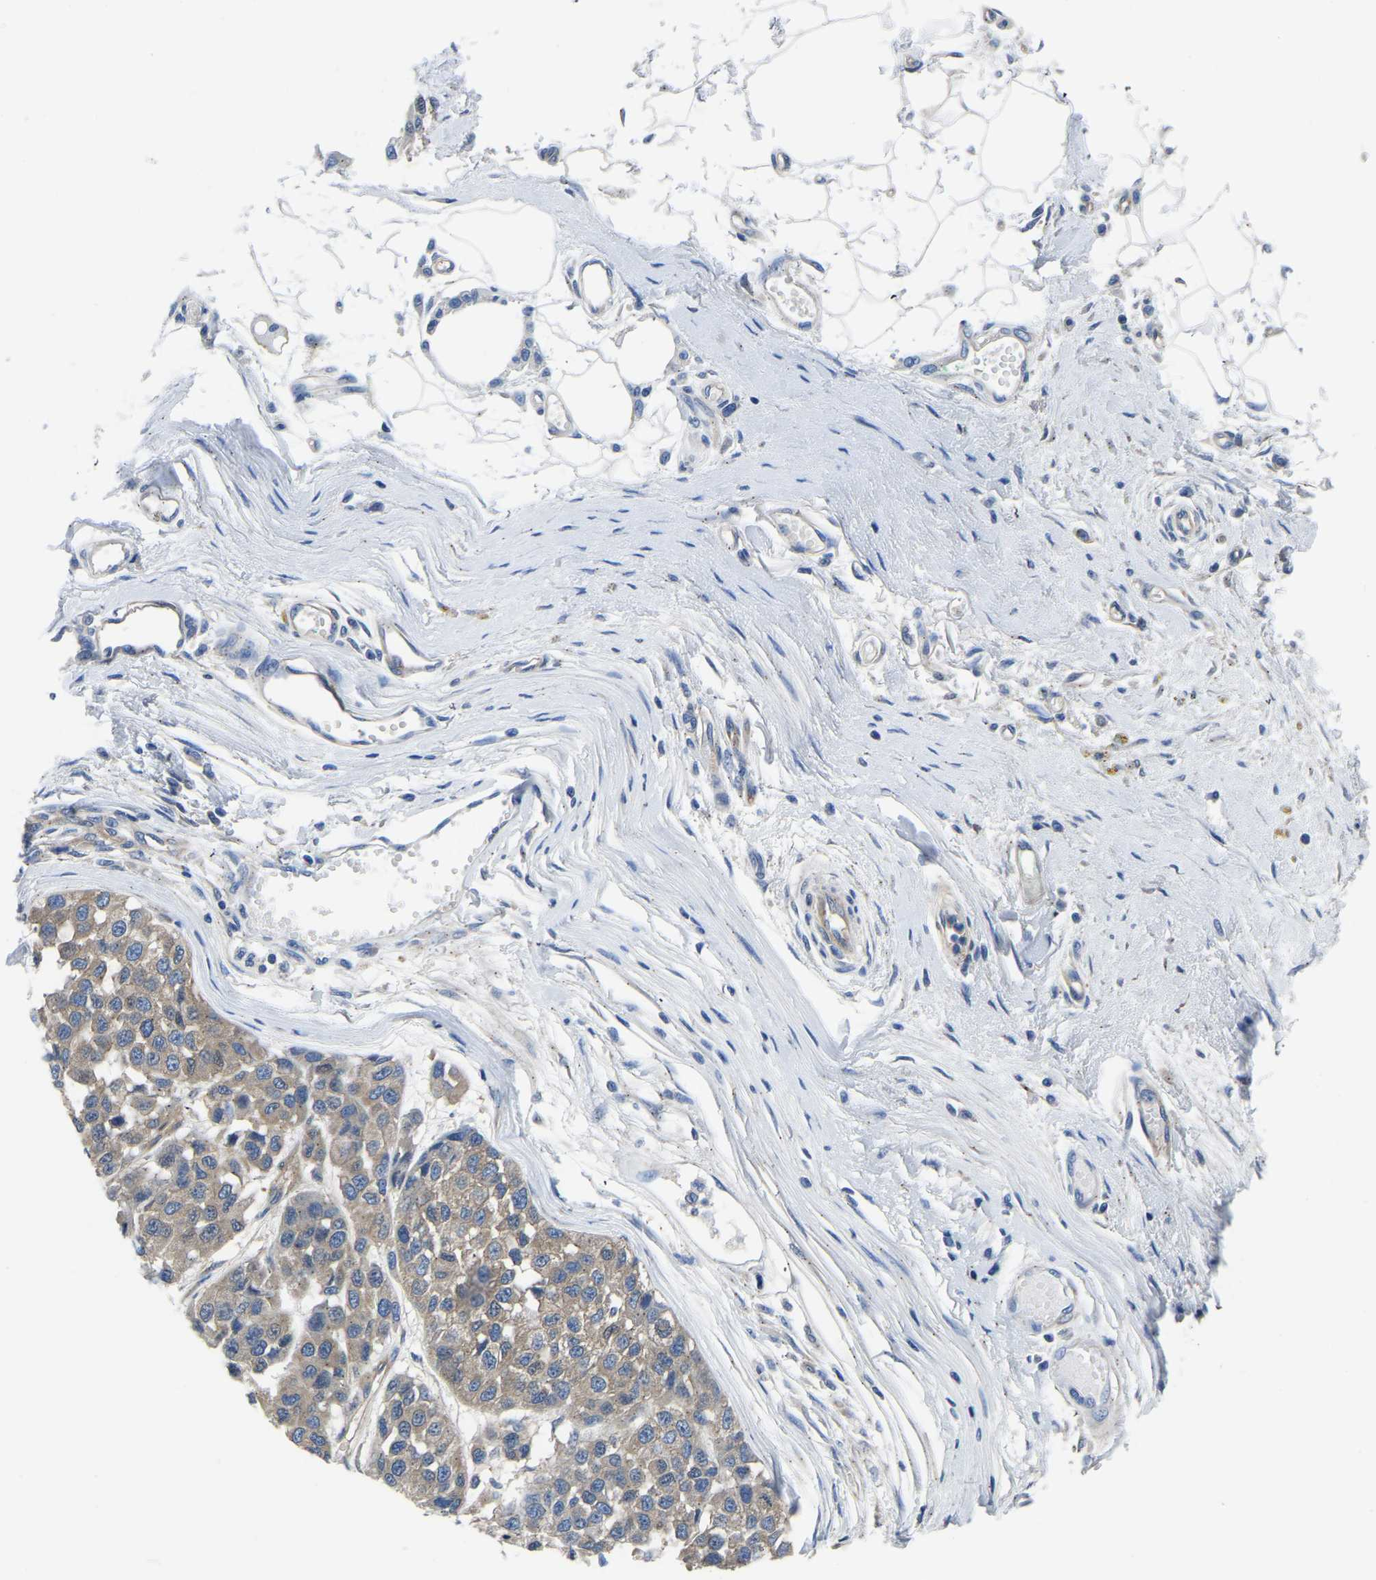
{"staining": {"intensity": "weak", "quantity": ">75%", "location": "cytoplasmic/membranous"}, "tissue": "melanoma", "cell_type": "Tumor cells", "image_type": "cancer", "snomed": [{"axis": "morphology", "description": "Malignant melanoma, NOS"}, {"axis": "topography", "description": "Skin"}], "caption": "Immunohistochemistry (IHC) staining of malignant melanoma, which displays low levels of weak cytoplasmic/membranous staining in approximately >75% of tumor cells indicating weak cytoplasmic/membranous protein positivity. The staining was performed using DAB (3,3'-diaminobenzidine) (brown) for protein detection and nuclei were counterstained in hematoxylin (blue).", "gene": "TFG", "patient": {"sex": "male", "age": 62}}